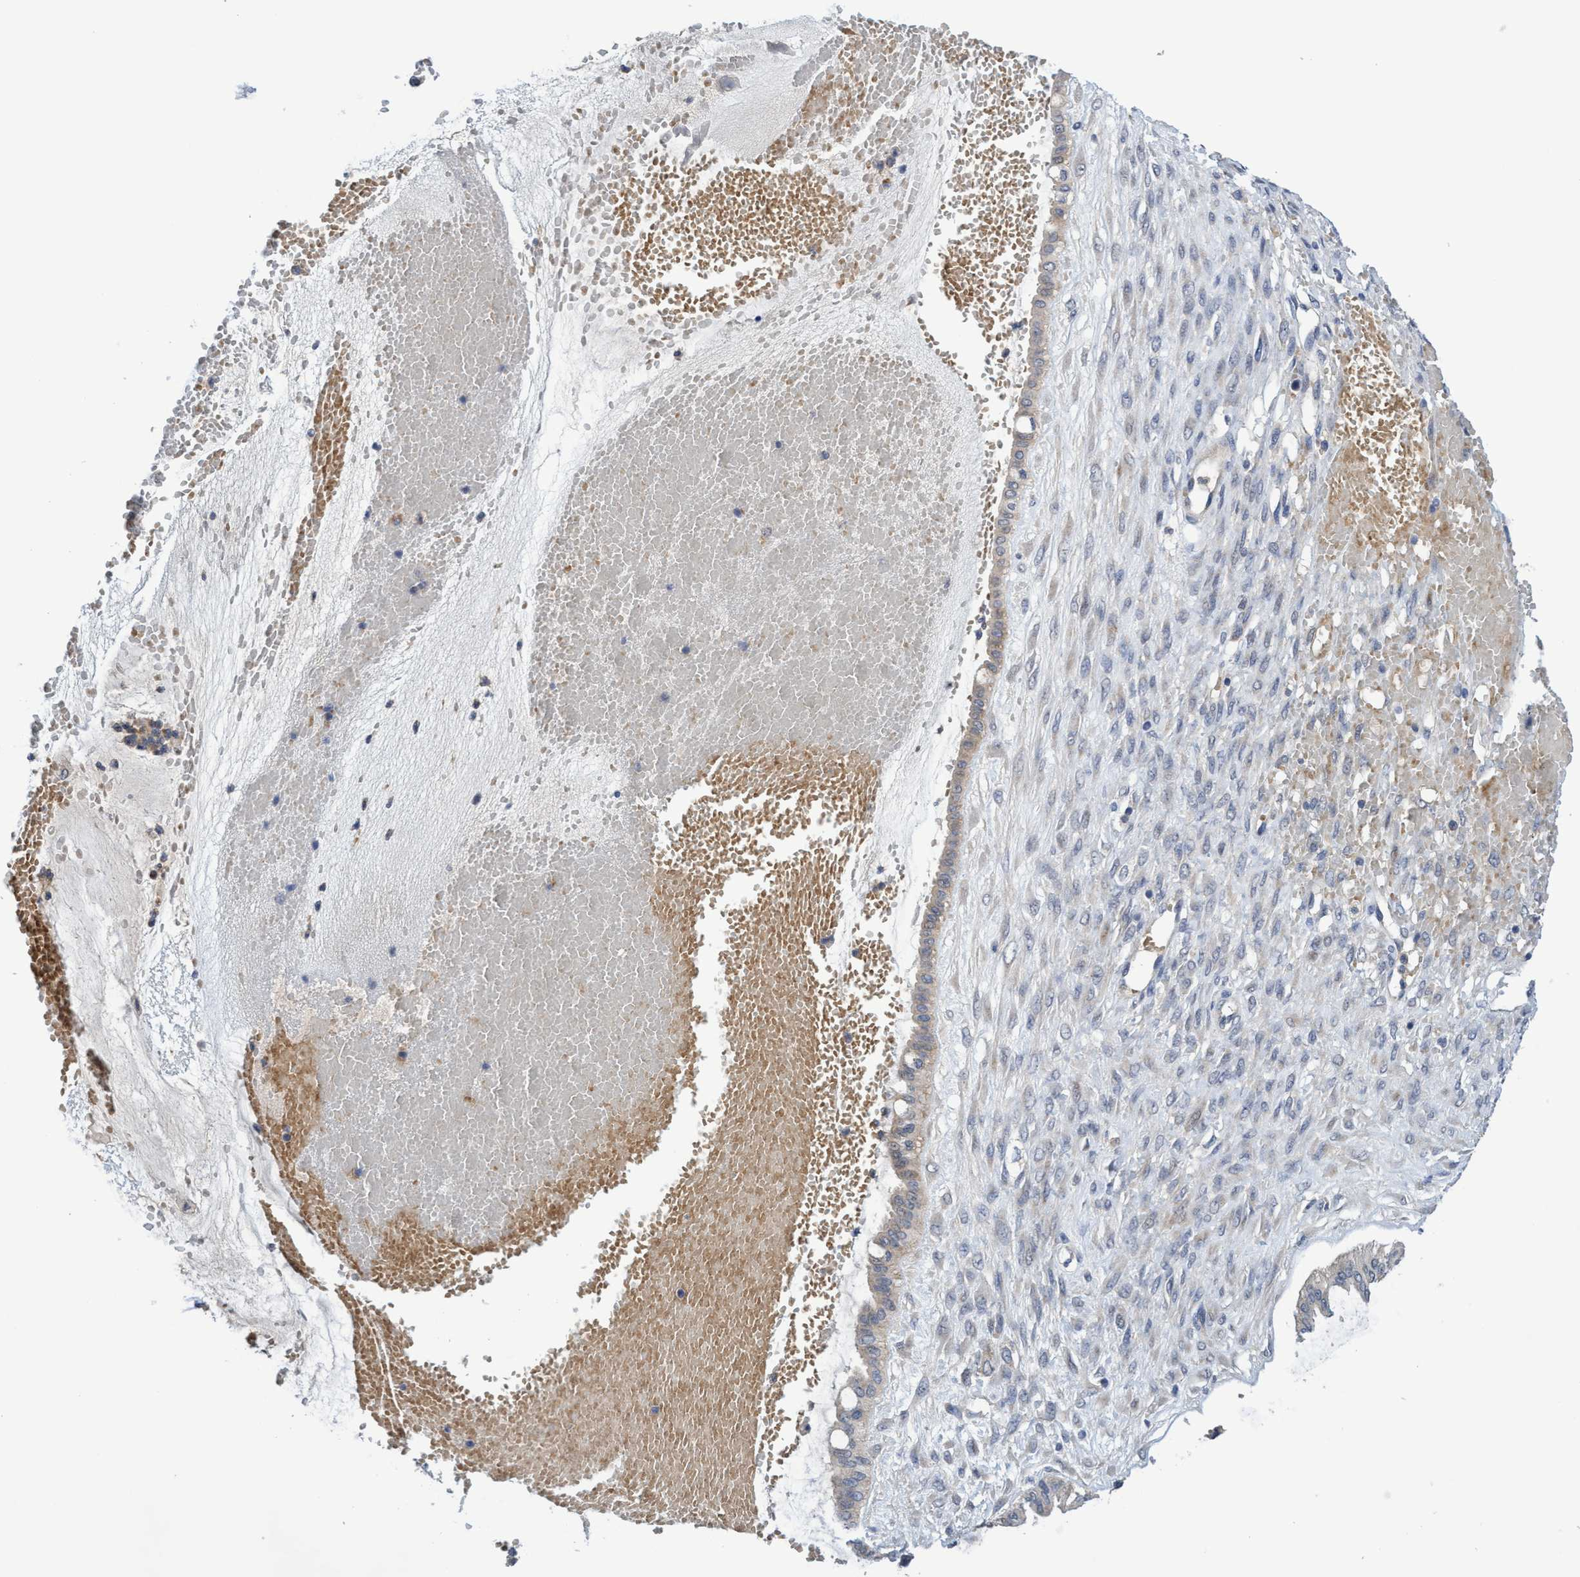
{"staining": {"intensity": "weak", "quantity": "<25%", "location": "cytoplasmic/membranous"}, "tissue": "ovarian cancer", "cell_type": "Tumor cells", "image_type": "cancer", "snomed": [{"axis": "morphology", "description": "Cystadenocarcinoma, mucinous, NOS"}, {"axis": "topography", "description": "Ovary"}], "caption": "Immunohistochemical staining of human ovarian cancer reveals no significant staining in tumor cells.", "gene": "SEMA4D", "patient": {"sex": "female", "age": 73}}